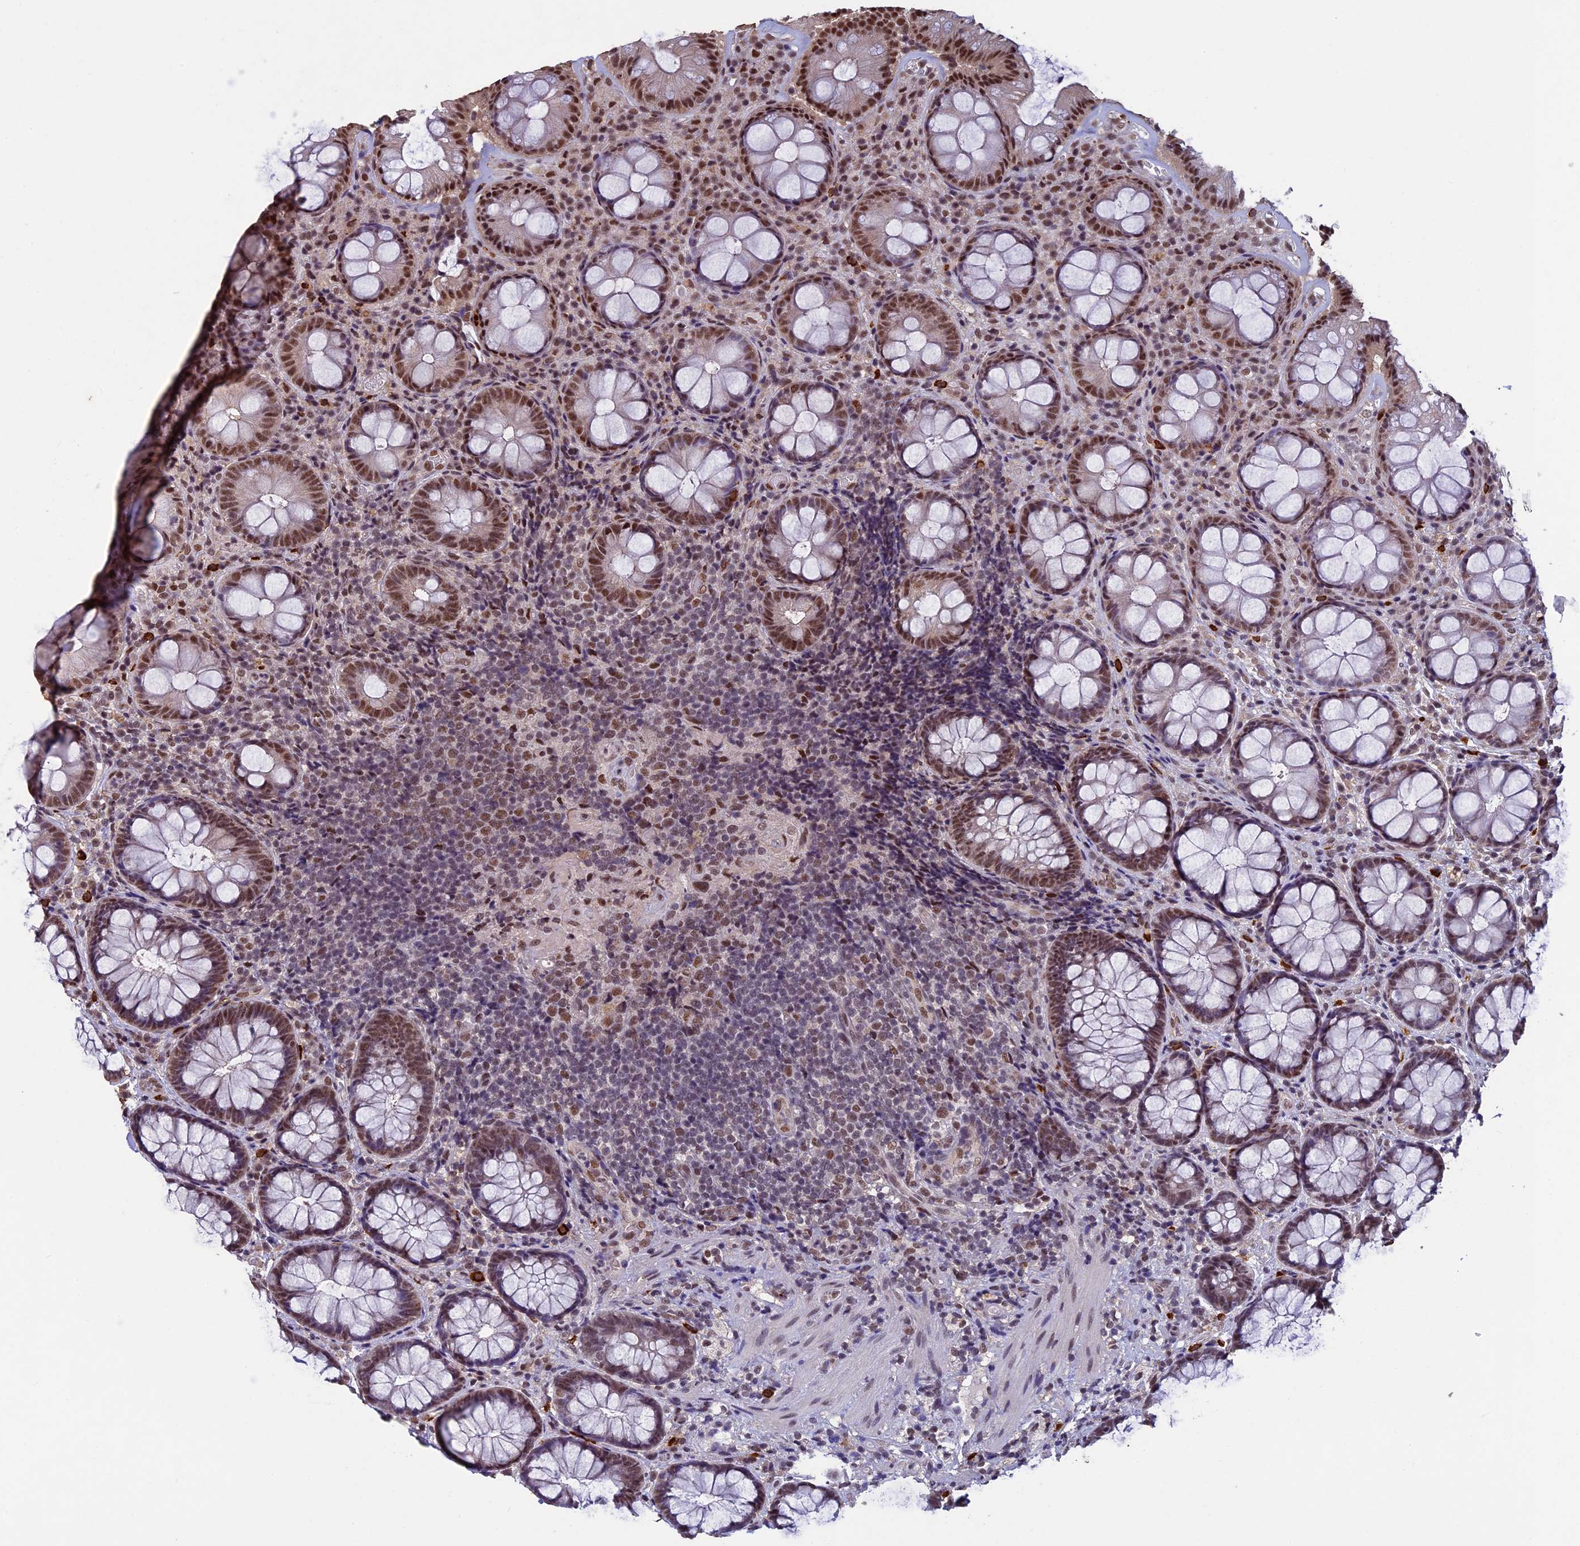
{"staining": {"intensity": "strong", "quantity": ">75%", "location": "nuclear"}, "tissue": "rectum", "cell_type": "Glandular cells", "image_type": "normal", "snomed": [{"axis": "morphology", "description": "Normal tissue, NOS"}, {"axis": "topography", "description": "Rectum"}], "caption": "Rectum stained with immunohistochemistry displays strong nuclear expression in approximately >75% of glandular cells. (Stains: DAB (3,3'-diaminobenzidine) in brown, nuclei in blue, Microscopy: brightfield microscopy at high magnification).", "gene": "RNF40", "patient": {"sex": "male", "age": 83}}